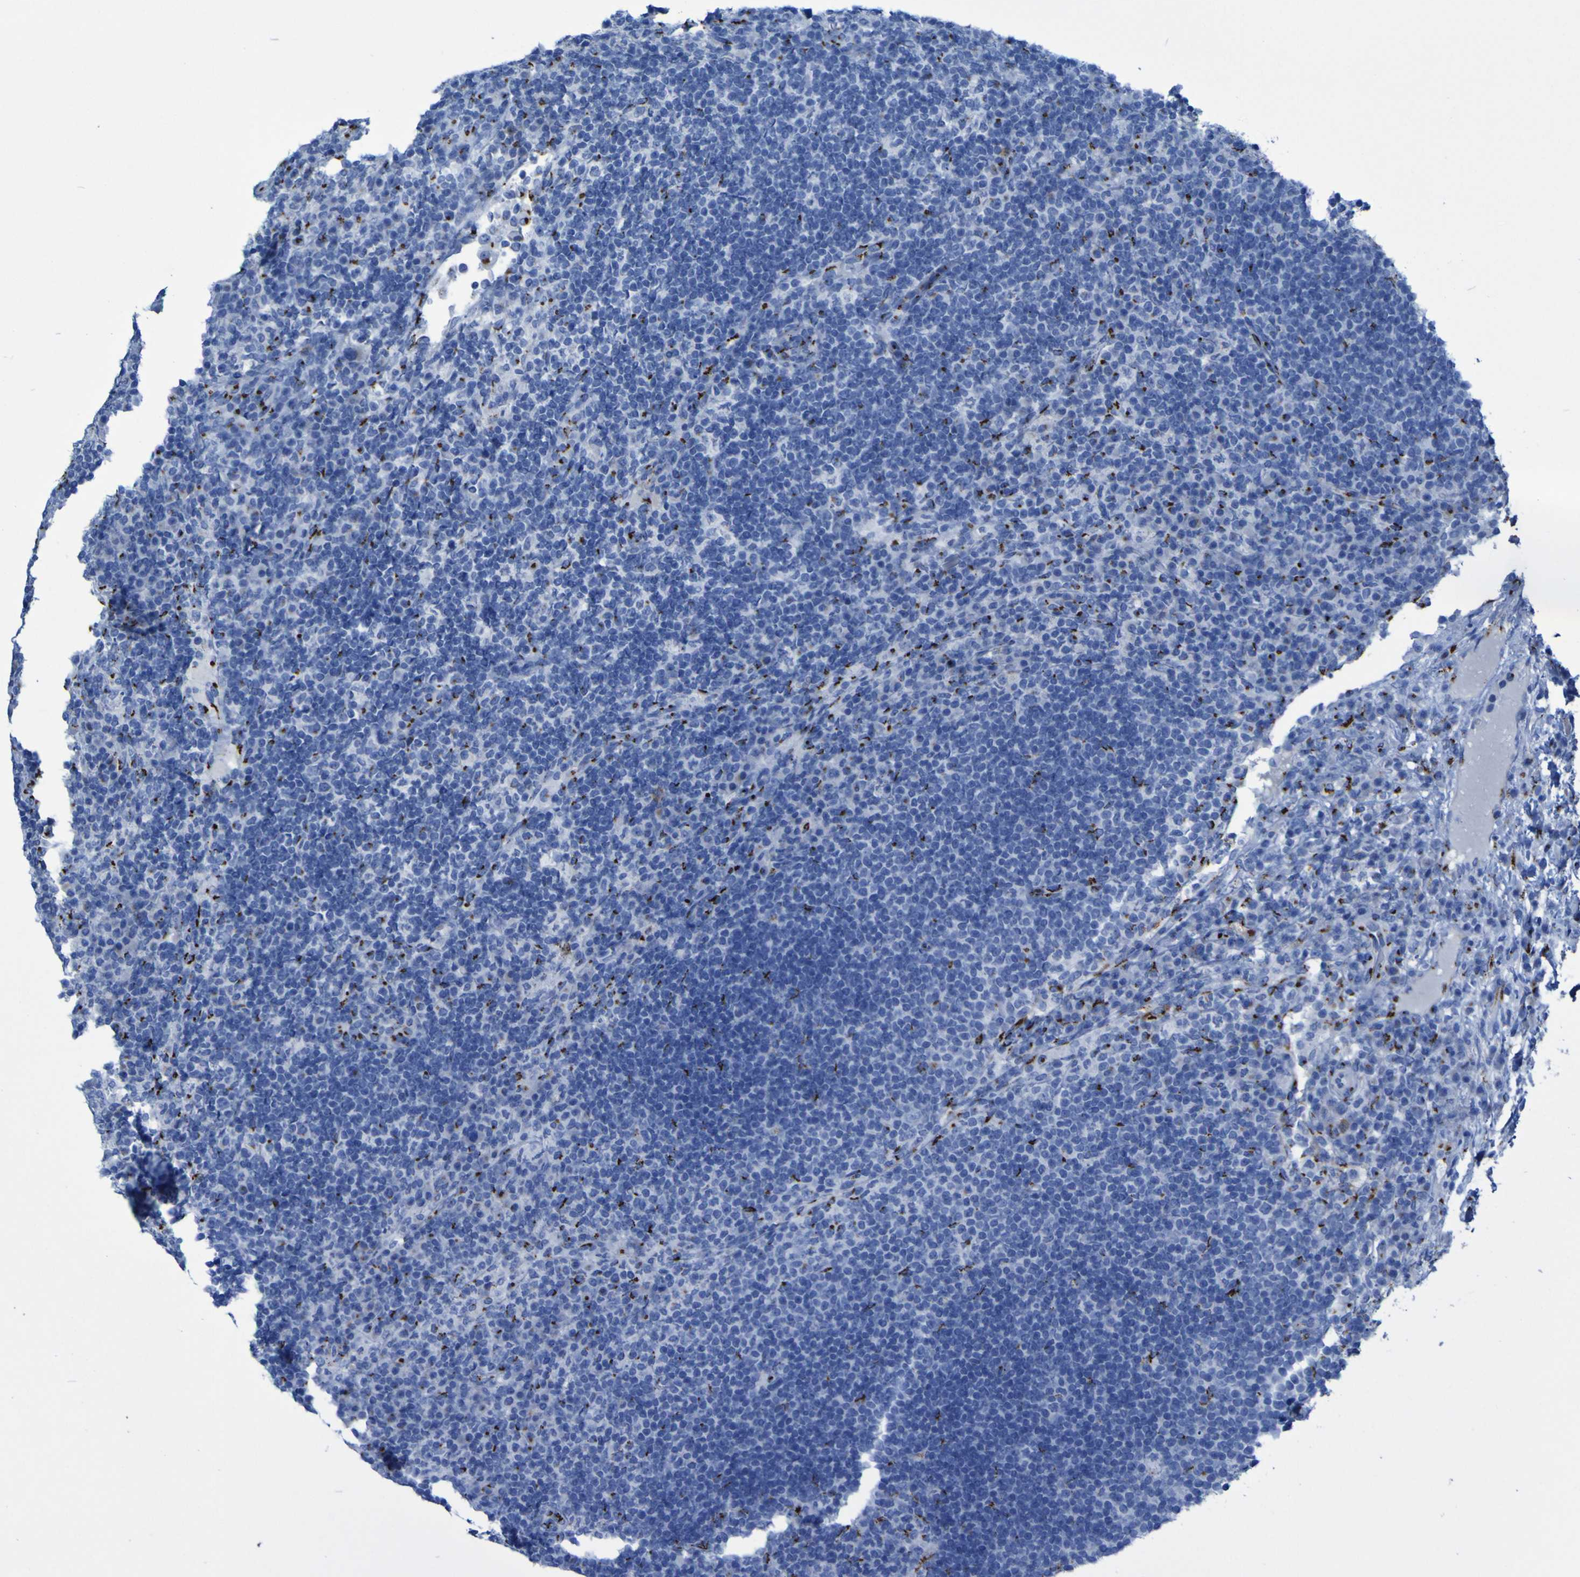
{"staining": {"intensity": "negative", "quantity": "none", "location": "none"}, "tissue": "lymph node", "cell_type": "Non-germinal center cells", "image_type": "normal", "snomed": [{"axis": "morphology", "description": "Normal tissue, NOS"}, {"axis": "topography", "description": "Lymph node"}], "caption": "This is an immunohistochemistry photomicrograph of unremarkable lymph node. There is no expression in non-germinal center cells.", "gene": "GOLM1", "patient": {"sex": "female", "age": 53}}